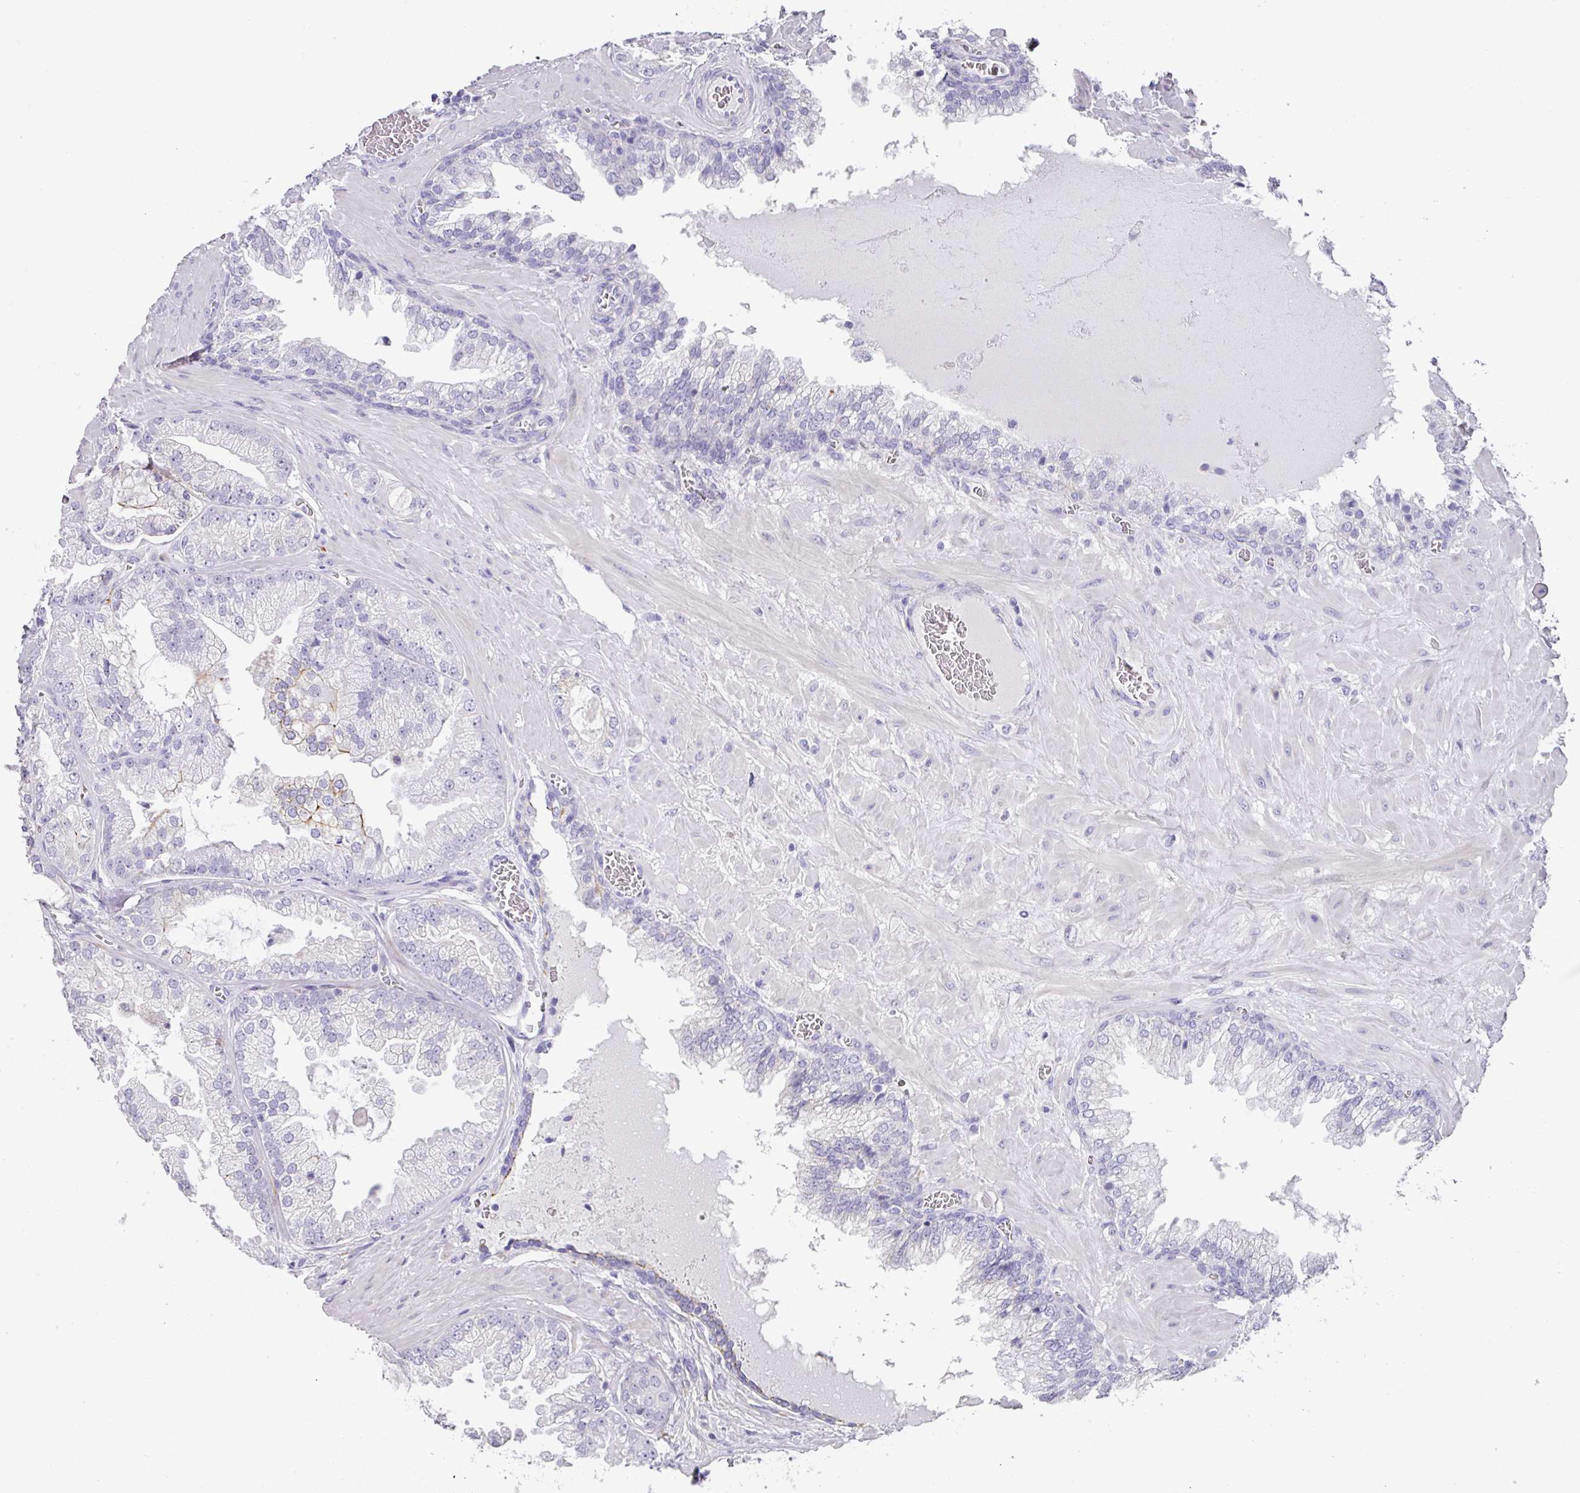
{"staining": {"intensity": "negative", "quantity": "none", "location": "none"}, "tissue": "prostate cancer", "cell_type": "Tumor cells", "image_type": "cancer", "snomed": [{"axis": "morphology", "description": "Adenocarcinoma, Low grade"}, {"axis": "topography", "description": "Prostate"}], "caption": "Prostate cancer (adenocarcinoma (low-grade)) stained for a protein using immunohistochemistry shows no staining tumor cells.", "gene": "ANKRD29", "patient": {"sex": "male", "age": 57}}